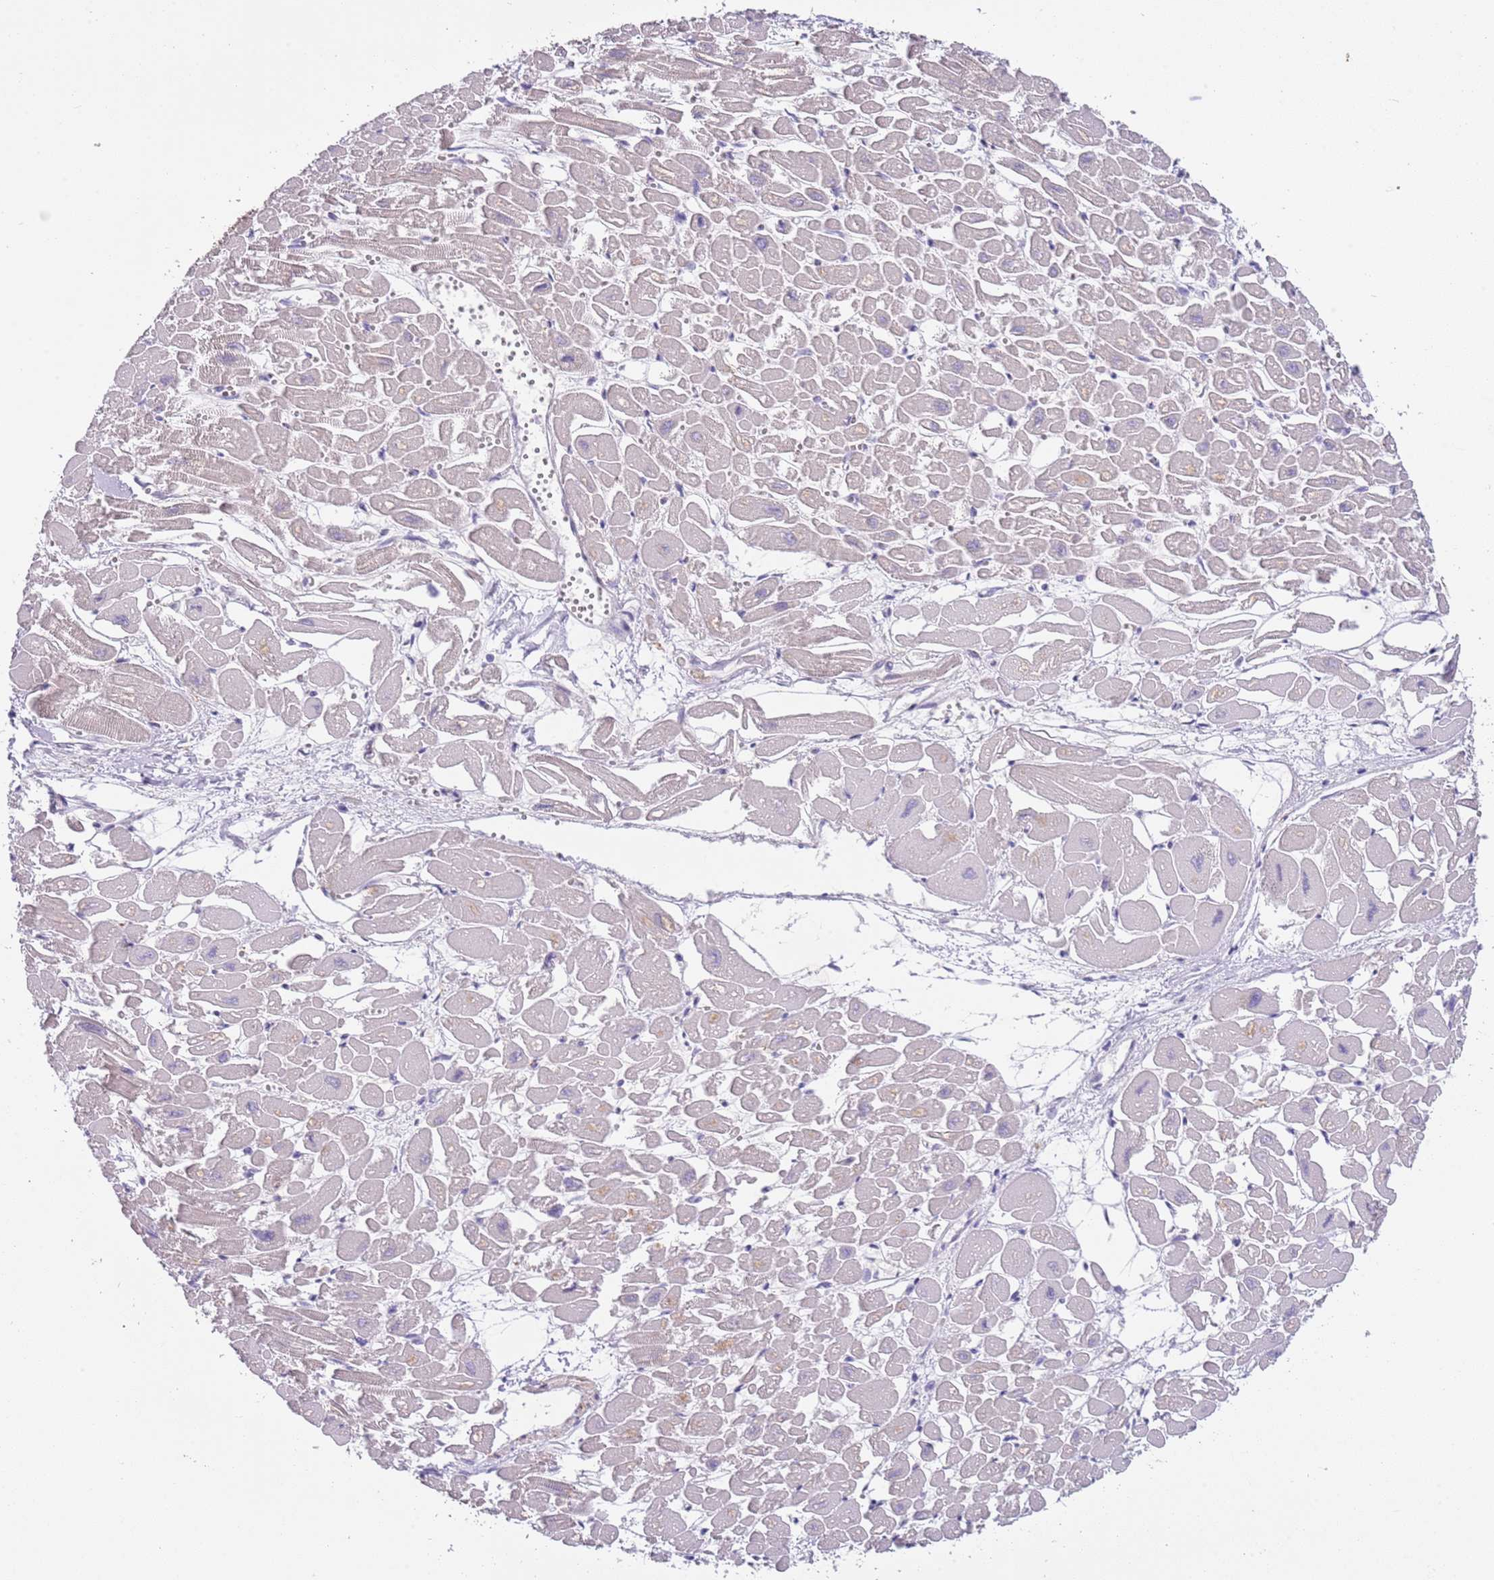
{"staining": {"intensity": "weak", "quantity": "<25%", "location": "cytoplasmic/membranous"}, "tissue": "heart muscle", "cell_type": "Cardiomyocytes", "image_type": "normal", "snomed": [{"axis": "morphology", "description": "Normal tissue, NOS"}, {"axis": "topography", "description": "Heart"}], "caption": "Immunohistochemical staining of normal human heart muscle shows no significant positivity in cardiomyocytes.", "gene": "CFAP73", "patient": {"sex": "male", "age": 54}}